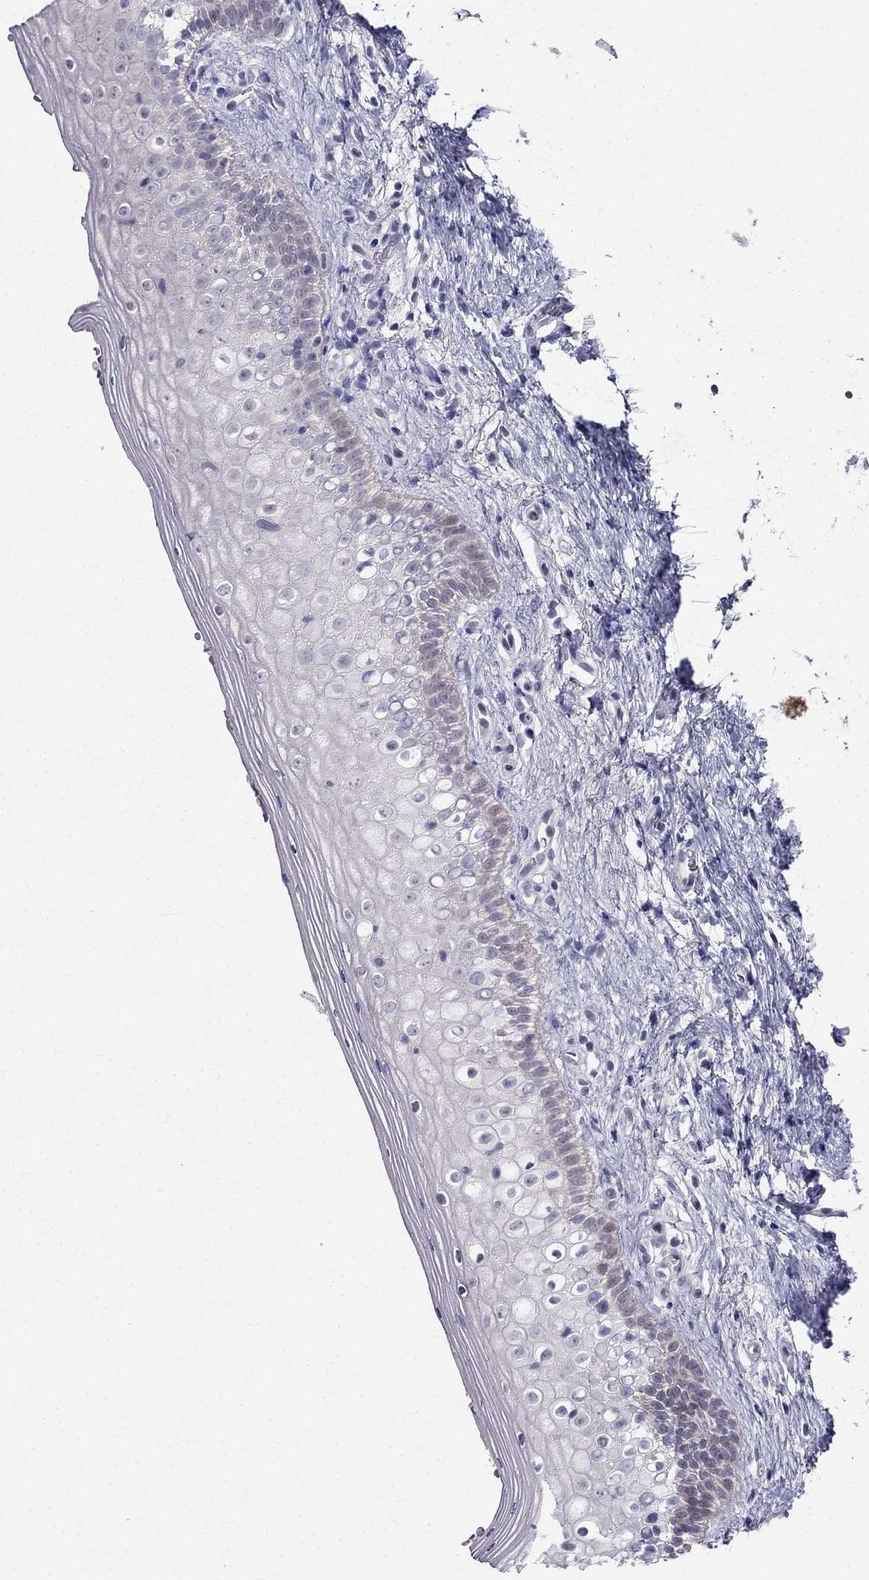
{"staining": {"intensity": "negative", "quantity": "none", "location": "none"}, "tissue": "vagina", "cell_type": "Squamous epithelial cells", "image_type": "normal", "snomed": [{"axis": "morphology", "description": "Normal tissue, NOS"}, {"axis": "topography", "description": "Vagina"}], "caption": "A high-resolution micrograph shows IHC staining of normal vagina, which shows no significant positivity in squamous epithelial cells. (DAB IHC, high magnification).", "gene": "BAG5", "patient": {"sex": "female", "age": 47}}